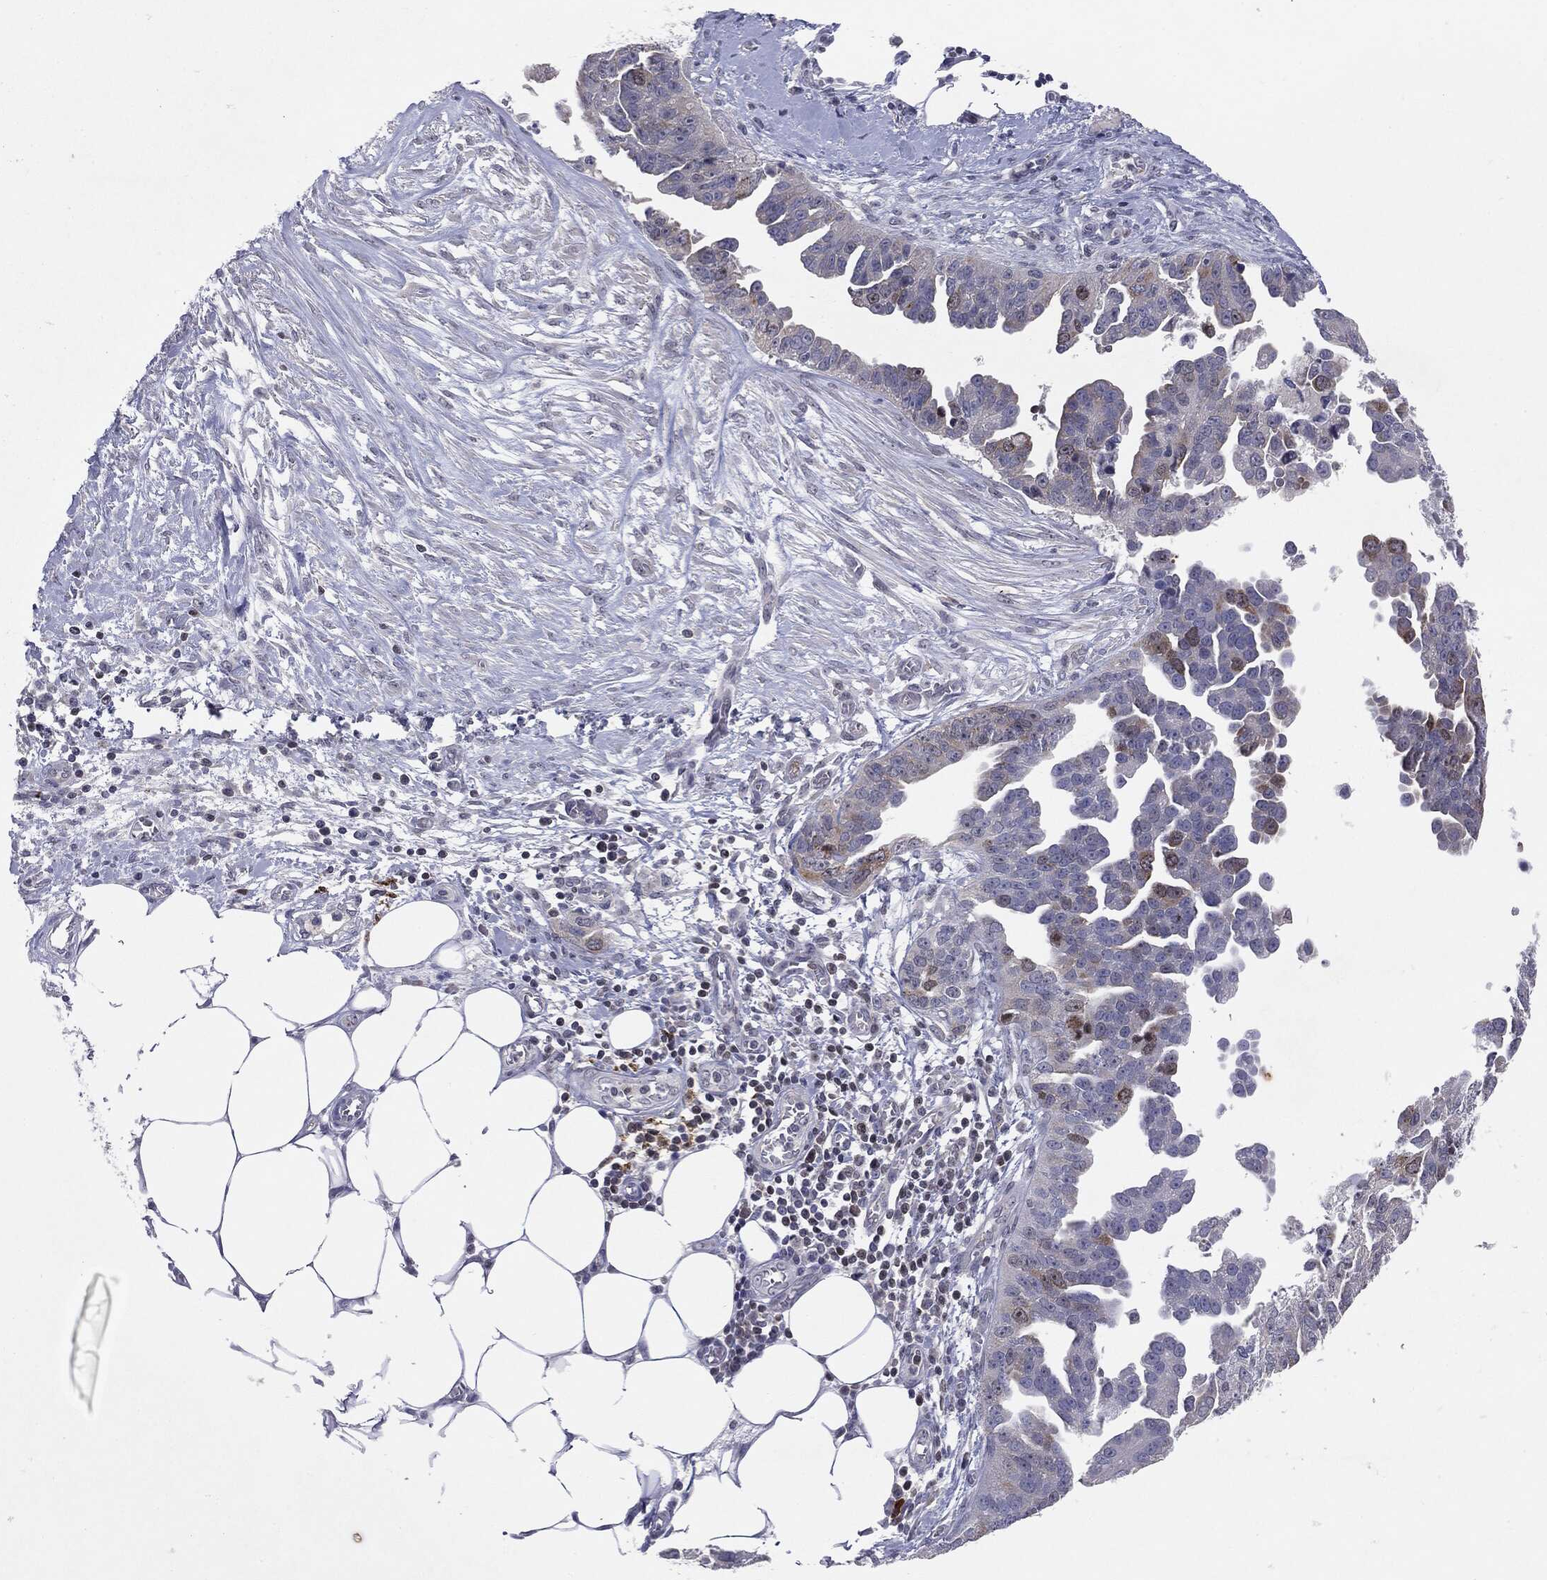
{"staining": {"intensity": "weak", "quantity": "<25%", "location": "cytoplasmic/membranous,nuclear"}, "tissue": "ovarian cancer", "cell_type": "Tumor cells", "image_type": "cancer", "snomed": [{"axis": "morphology", "description": "Cystadenocarcinoma, serous, NOS"}, {"axis": "topography", "description": "Ovary"}], "caption": "Ovarian serous cystadenocarcinoma was stained to show a protein in brown. There is no significant positivity in tumor cells.", "gene": "KIF2C", "patient": {"sex": "female", "age": 75}}